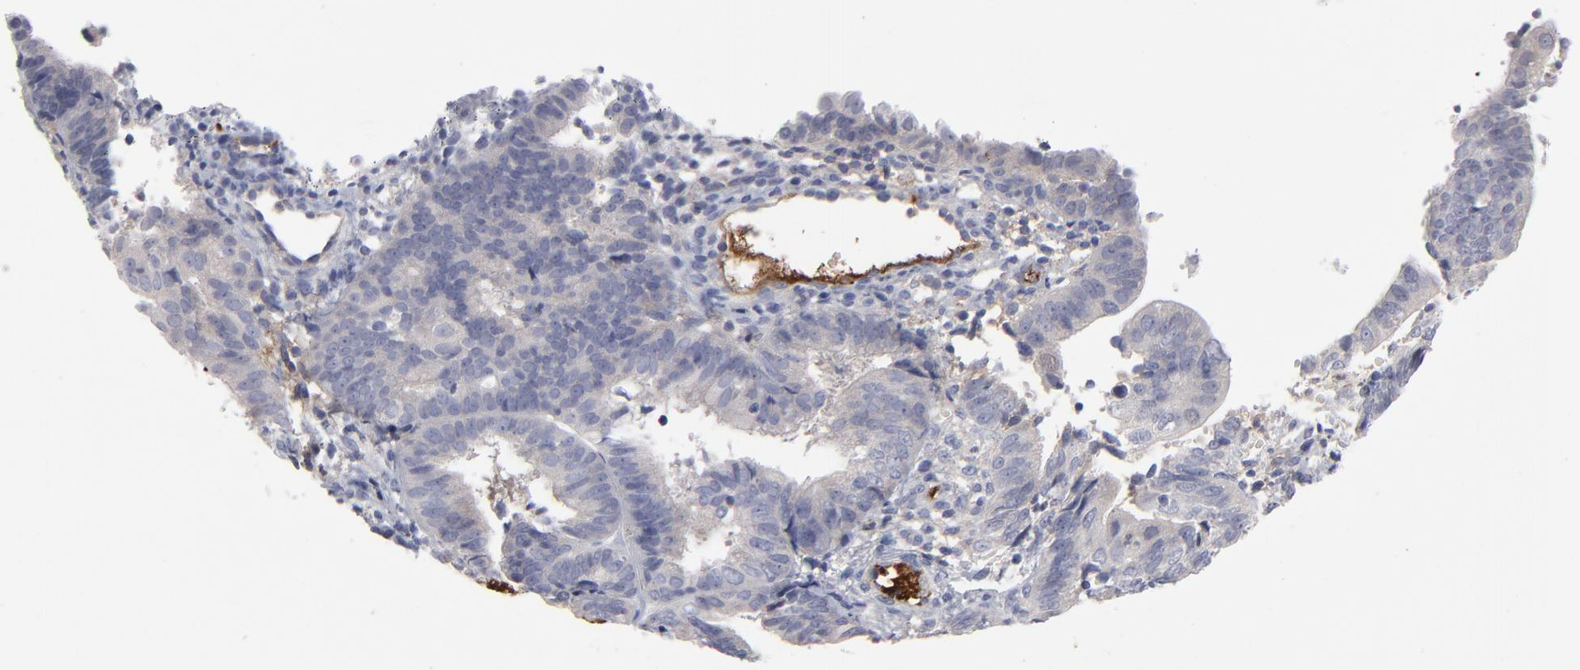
{"staining": {"intensity": "negative", "quantity": "none", "location": "none"}, "tissue": "endometrial cancer", "cell_type": "Tumor cells", "image_type": "cancer", "snomed": [{"axis": "morphology", "description": "Adenocarcinoma, NOS"}, {"axis": "topography", "description": "Endometrium"}], "caption": "Immunohistochemistry (IHC) of human endometrial cancer reveals no expression in tumor cells.", "gene": "CCR3", "patient": {"sex": "female", "age": 63}}